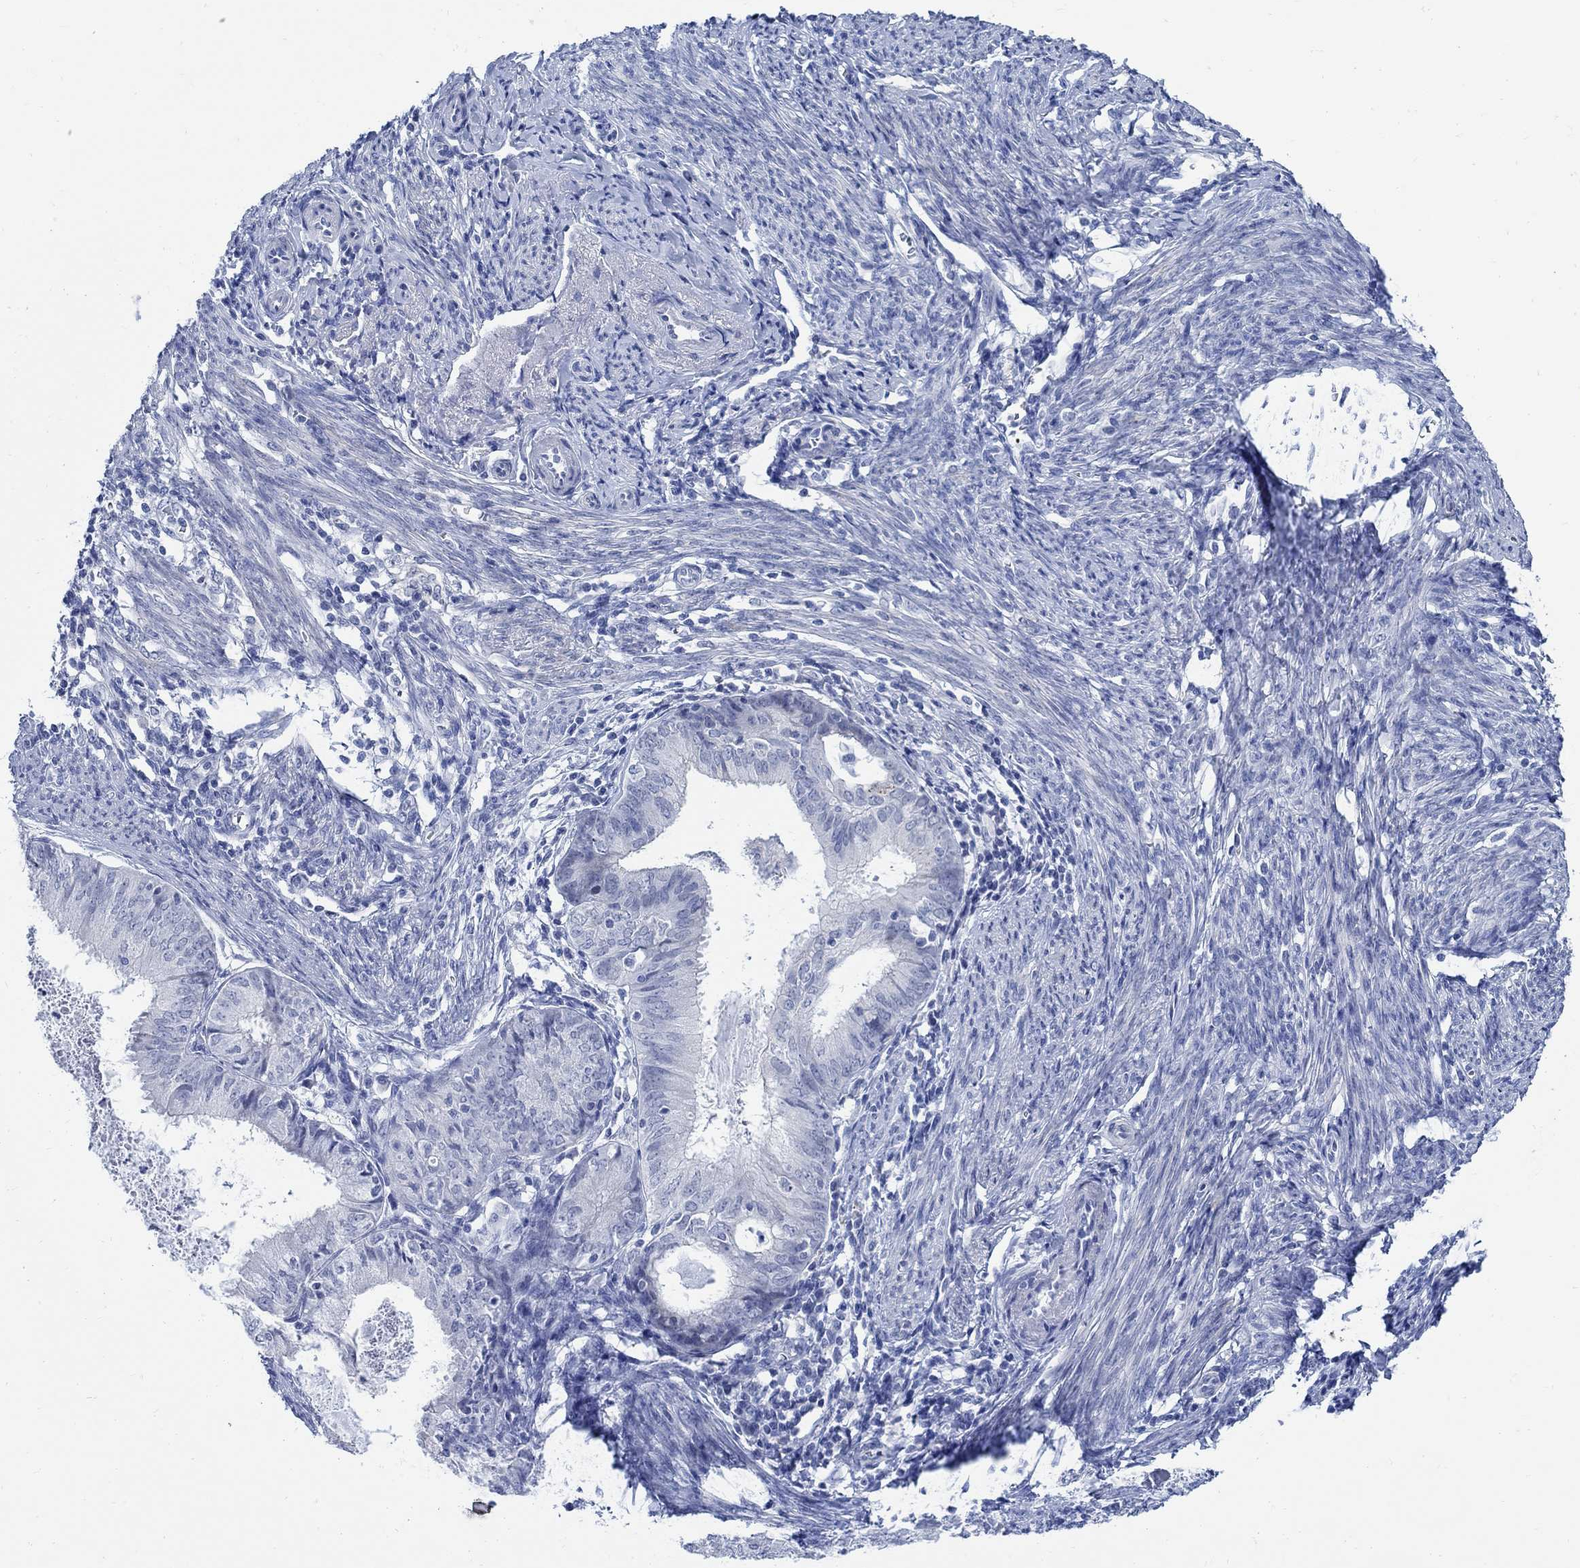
{"staining": {"intensity": "negative", "quantity": "none", "location": "none"}, "tissue": "endometrial cancer", "cell_type": "Tumor cells", "image_type": "cancer", "snomed": [{"axis": "morphology", "description": "Adenocarcinoma, NOS"}, {"axis": "topography", "description": "Endometrium"}], "caption": "A high-resolution image shows IHC staining of adenocarcinoma (endometrial), which reveals no significant staining in tumor cells. Nuclei are stained in blue.", "gene": "CAMK2N1", "patient": {"sex": "female", "age": 57}}